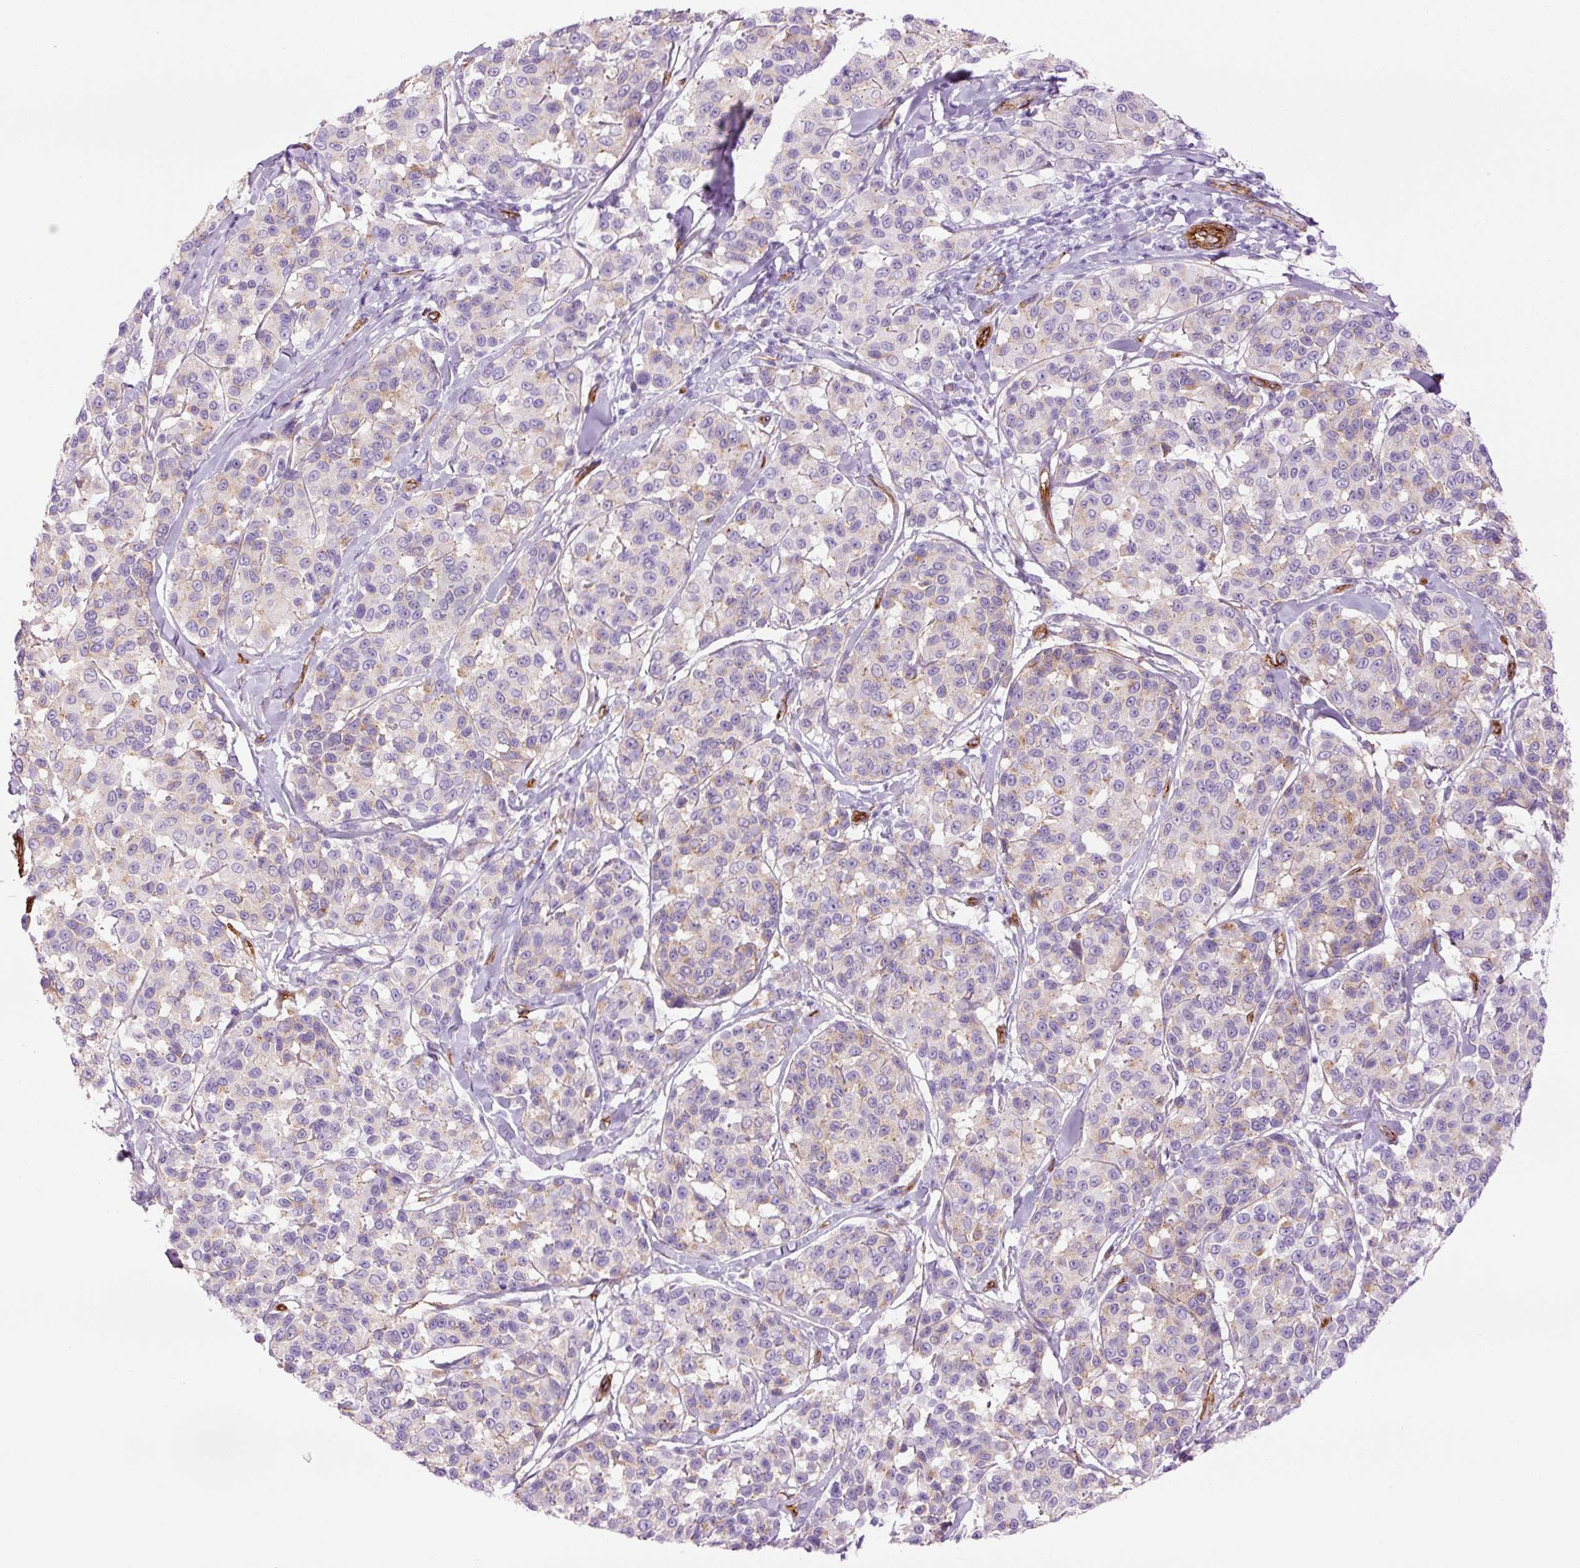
{"staining": {"intensity": "weak", "quantity": "<25%", "location": "cytoplasmic/membranous"}, "tissue": "melanoma", "cell_type": "Tumor cells", "image_type": "cancer", "snomed": [{"axis": "morphology", "description": "Malignant melanoma, NOS"}, {"axis": "topography", "description": "Skin"}], "caption": "Tumor cells show no significant expression in malignant melanoma.", "gene": "CAV1", "patient": {"sex": "female", "age": 66}}